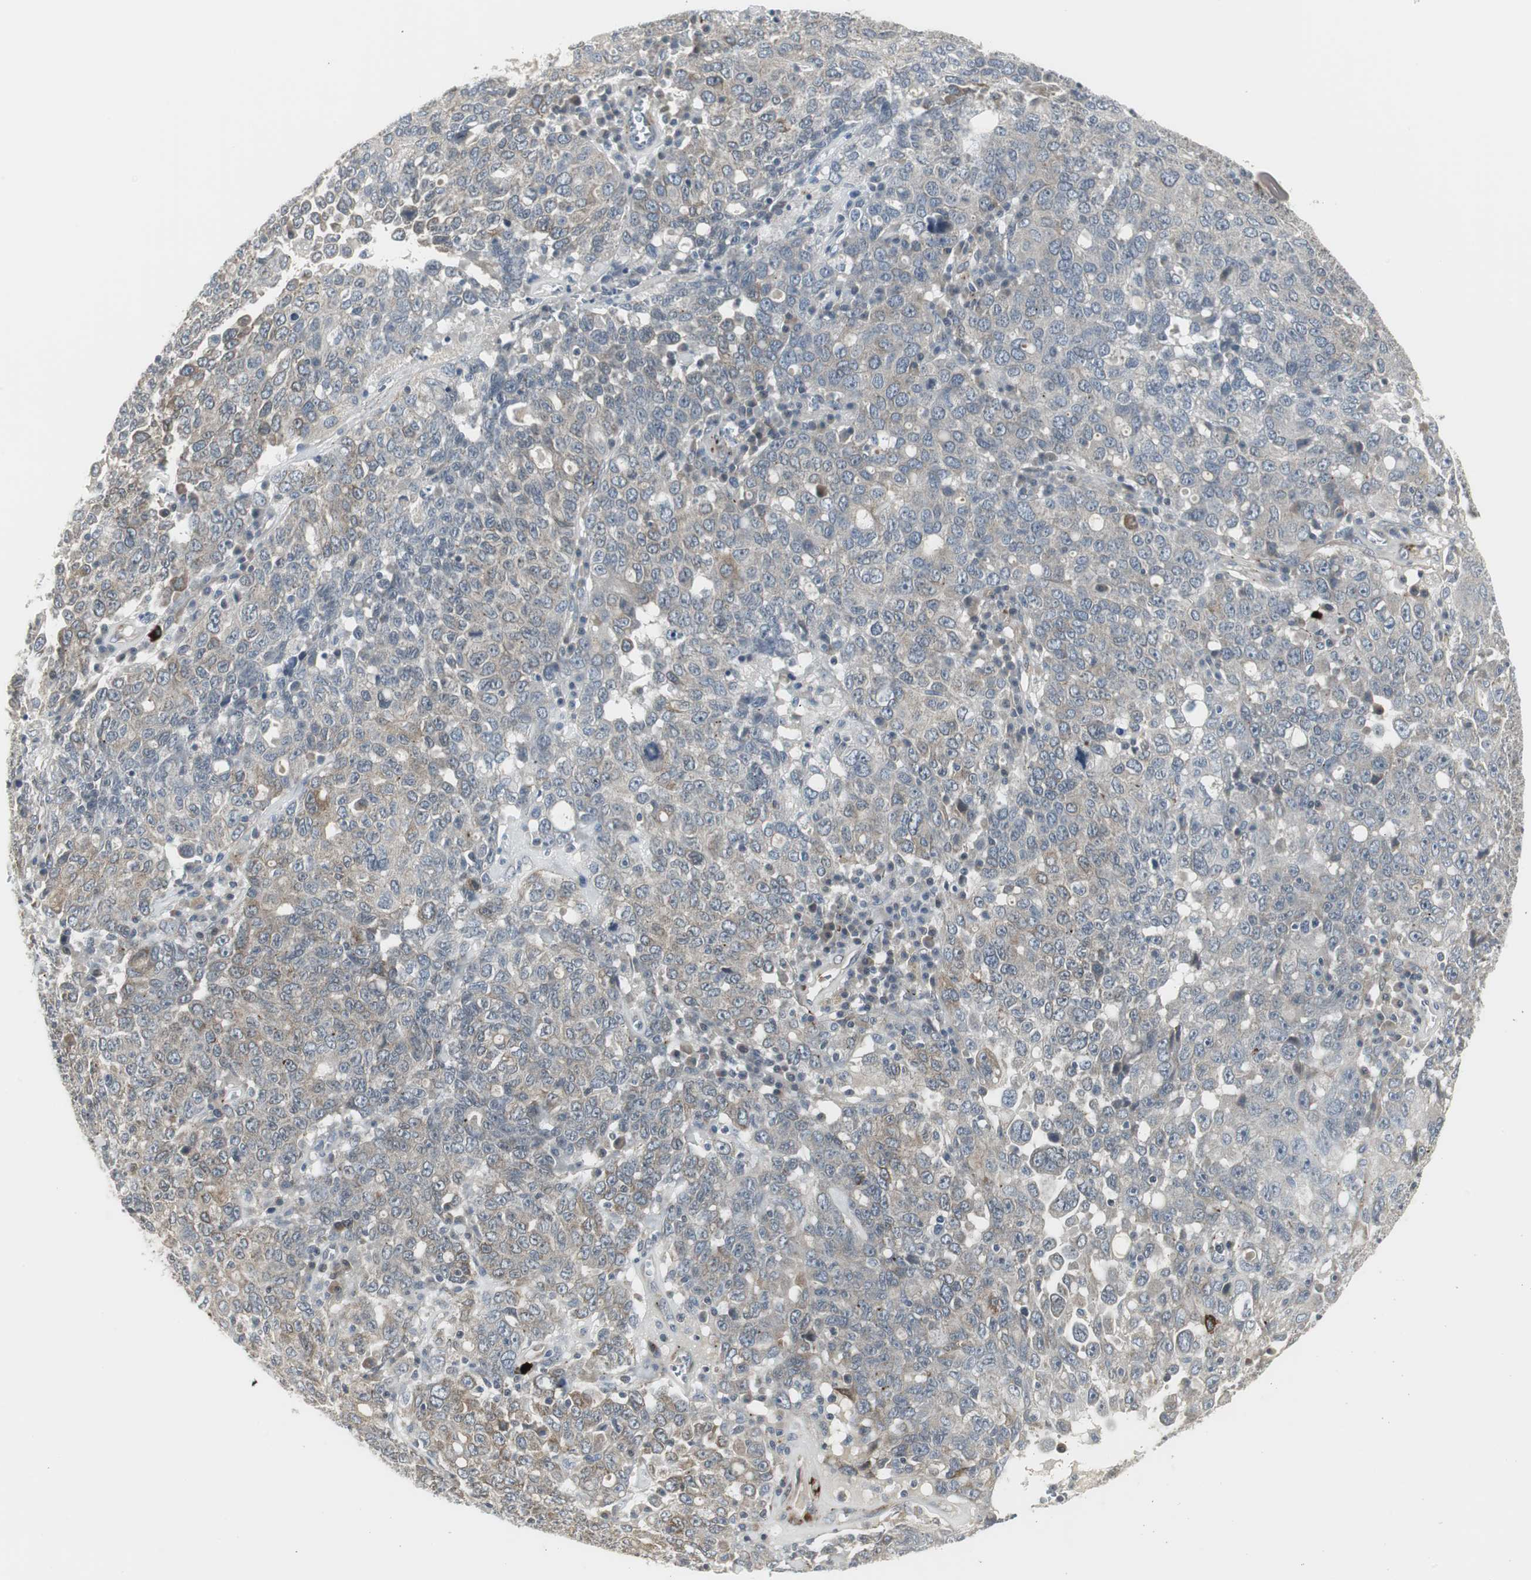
{"staining": {"intensity": "weak", "quantity": "25%-75%", "location": "cytoplasmic/membranous"}, "tissue": "ovarian cancer", "cell_type": "Tumor cells", "image_type": "cancer", "snomed": [{"axis": "morphology", "description": "Carcinoma, endometroid"}, {"axis": "topography", "description": "Ovary"}], "caption": "A histopathology image of ovarian cancer (endometroid carcinoma) stained for a protein displays weak cytoplasmic/membranous brown staining in tumor cells.", "gene": "SCYL3", "patient": {"sex": "female", "age": 62}}